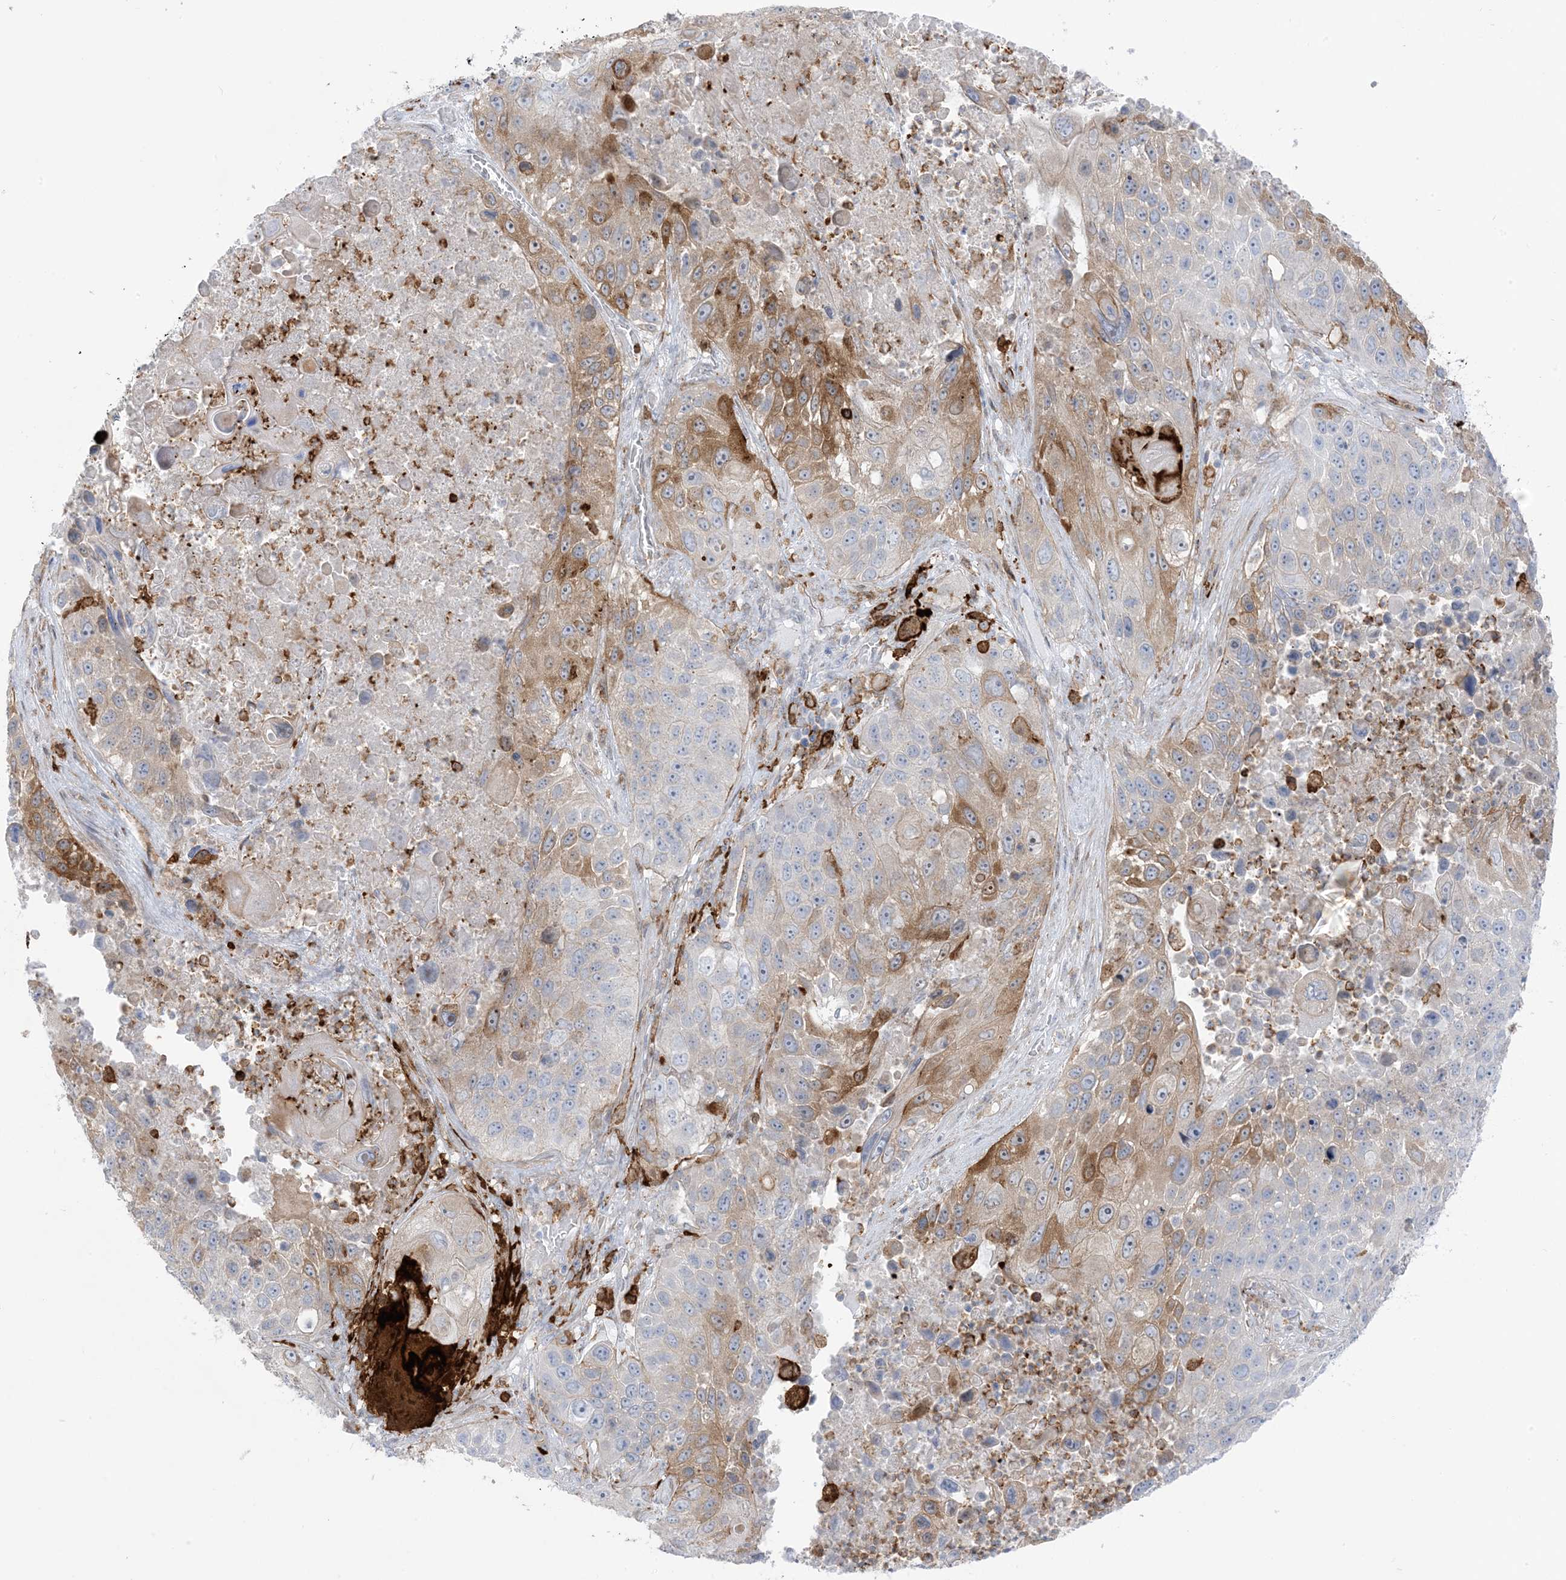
{"staining": {"intensity": "moderate", "quantity": "<25%", "location": "cytoplasmic/membranous"}, "tissue": "lung cancer", "cell_type": "Tumor cells", "image_type": "cancer", "snomed": [{"axis": "morphology", "description": "Squamous cell carcinoma, NOS"}, {"axis": "topography", "description": "Lung"}], "caption": "IHC staining of lung cancer (squamous cell carcinoma), which displays low levels of moderate cytoplasmic/membranous positivity in approximately <25% of tumor cells indicating moderate cytoplasmic/membranous protein expression. The staining was performed using DAB (brown) for protein detection and nuclei were counterstained in hematoxylin (blue).", "gene": "ICMT", "patient": {"sex": "male", "age": 61}}